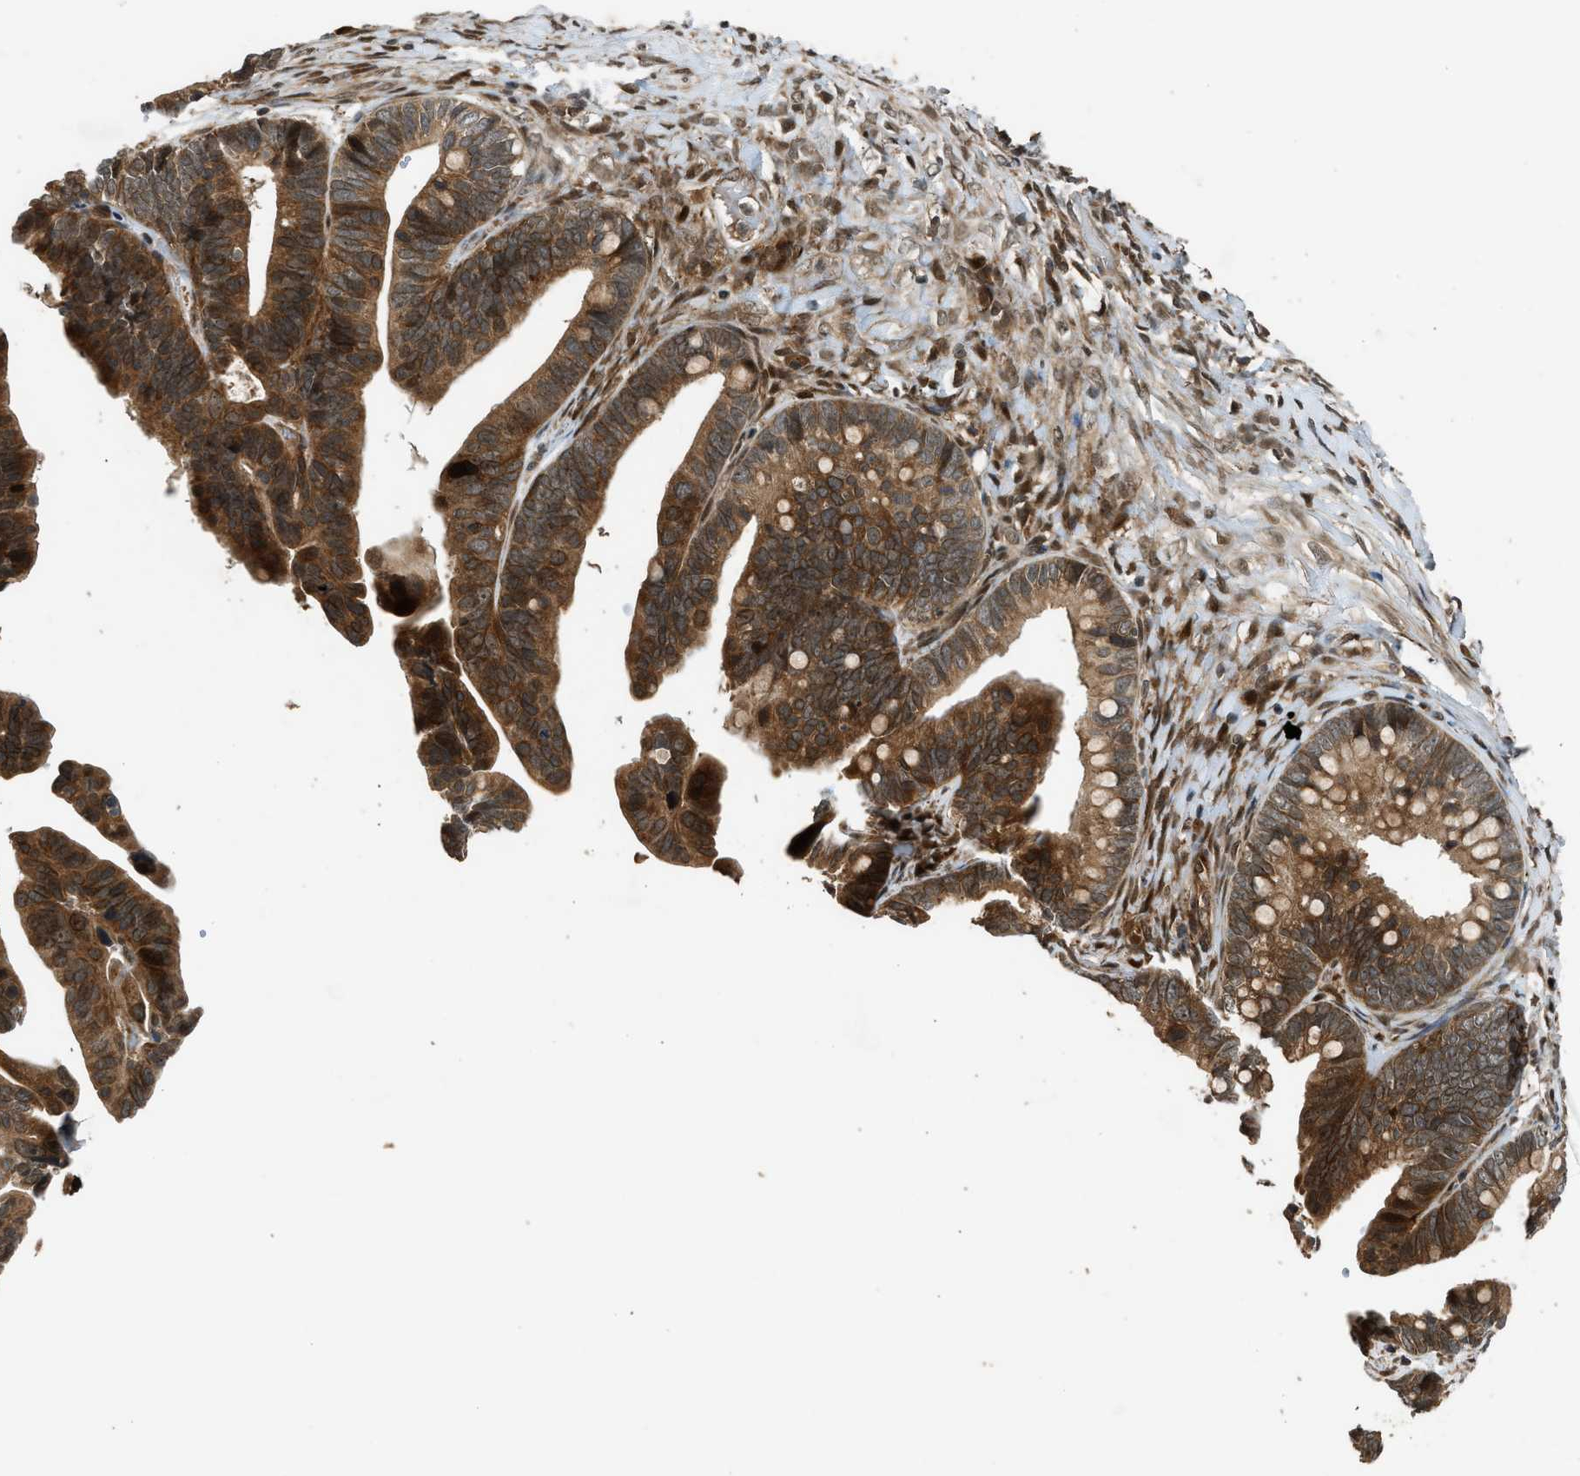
{"staining": {"intensity": "strong", "quantity": ">75%", "location": "cytoplasmic/membranous"}, "tissue": "ovarian cancer", "cell_type": "Tumor cells", "image_type": "cancer", "snomed": [{"axis": "morphology", "description": "Cystadenocarcinoma, serous, NOS"}, {"axis": "topography", "description": "Ovary"}], "caption": "Immunohistochemistry (IHC) photomicrograph of human ovarian cancer (serous cystadenocarcinoma) stained for a protein (brown), which demonstrates high levels of strong cytoplasmic/membranous positivity in approximately >75% of tumor cells.", "gene": "TXNL1", "patient": {"sex": "female", "age": 56}}